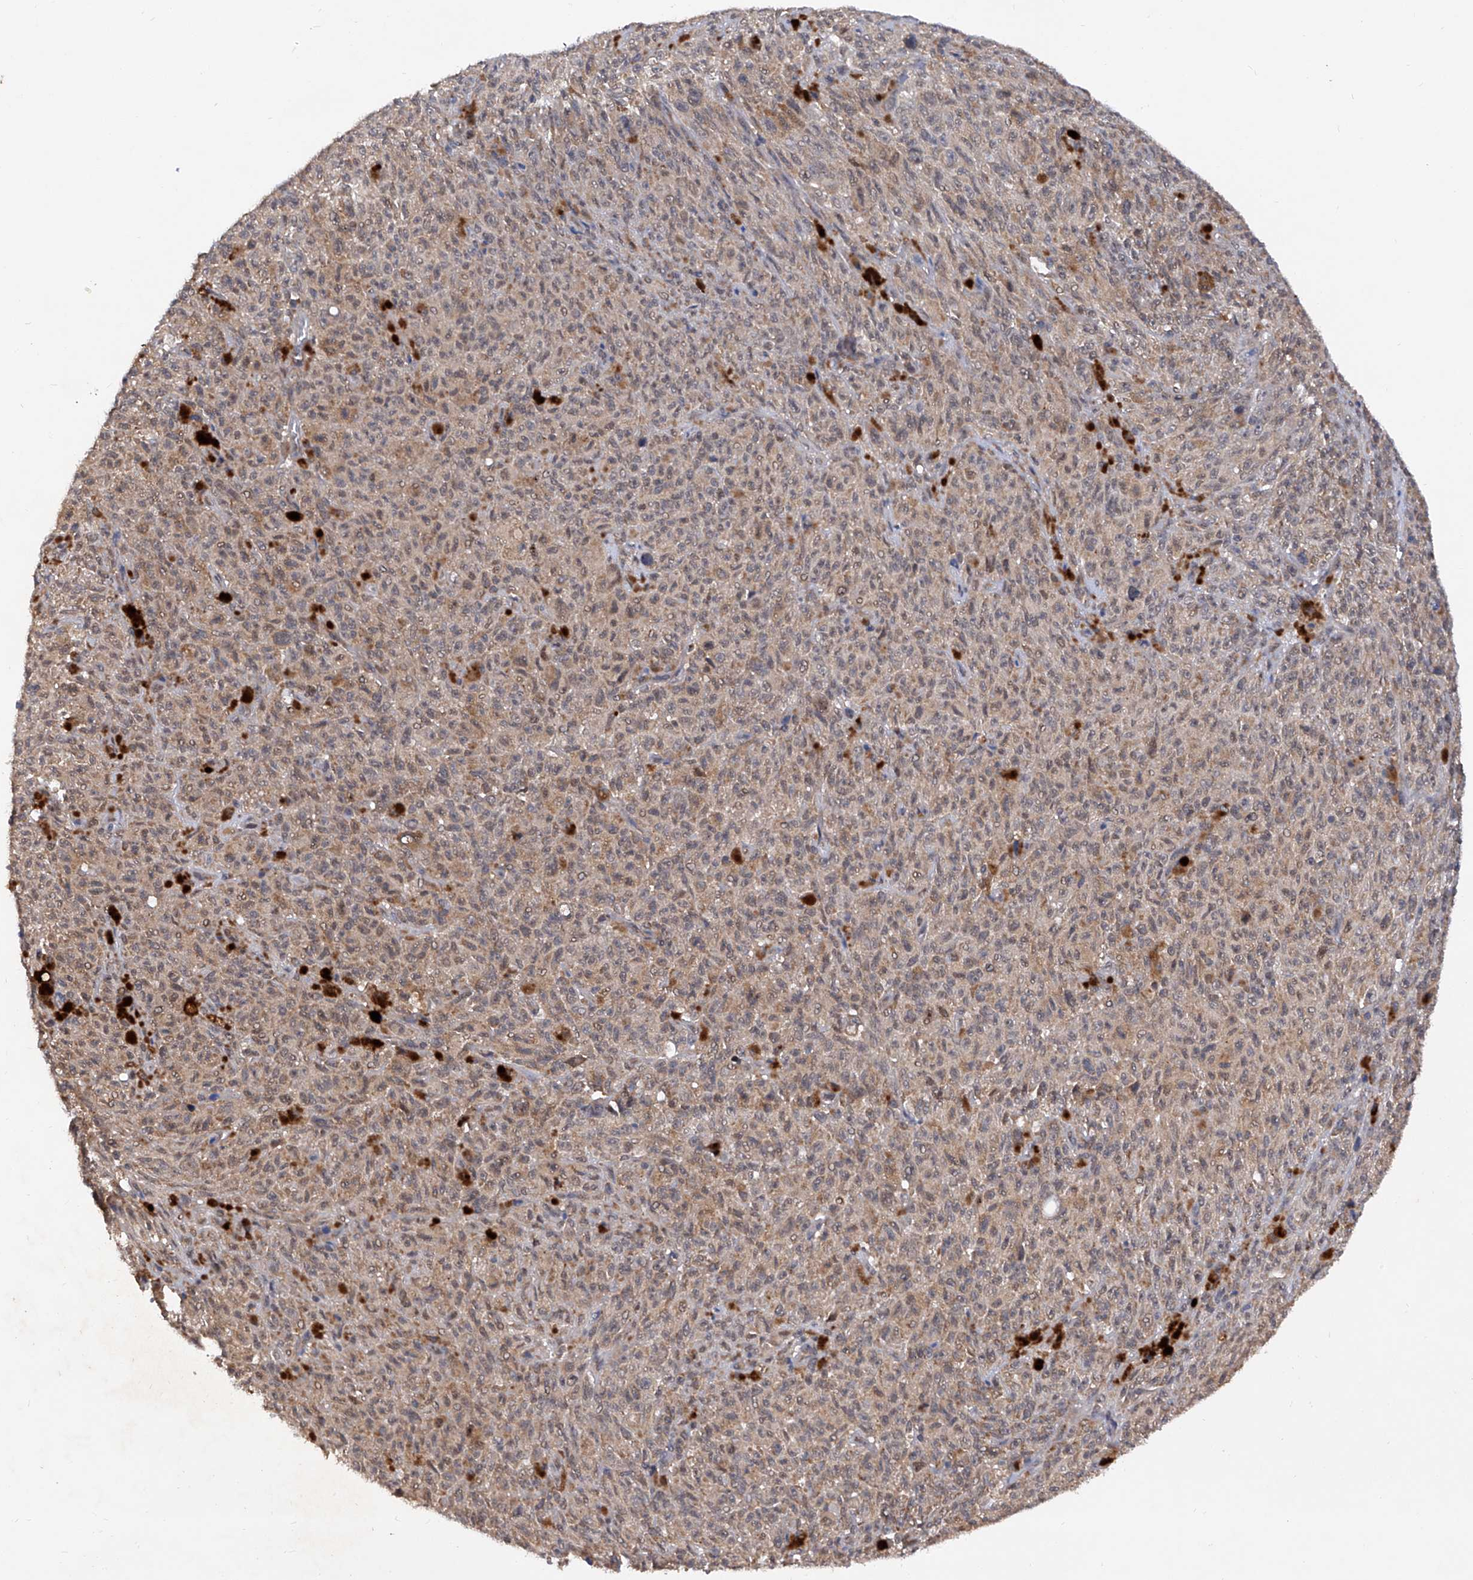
{"staining": {"intensity": "moderate", "quantity": ">75%", "location": "cytoplasmic/membranous"}, "tissue": "melanoma", "cell_type": "Tumor cells", "image_type": "cancer", "snomed": [{"axis": "morphology", "description": "Malignant melanoma, NOS"}, {"axis": "topography", "description": "Skin"}], "caption": "The histopathology image exhibits immunohistochemical staining of malignant melanoma. There is moderate cytoplasmic/membranous staining is identified in about >75% of tumor cells.", "gene": "USP45", "patient": {"sex": "female", "age": 82}}